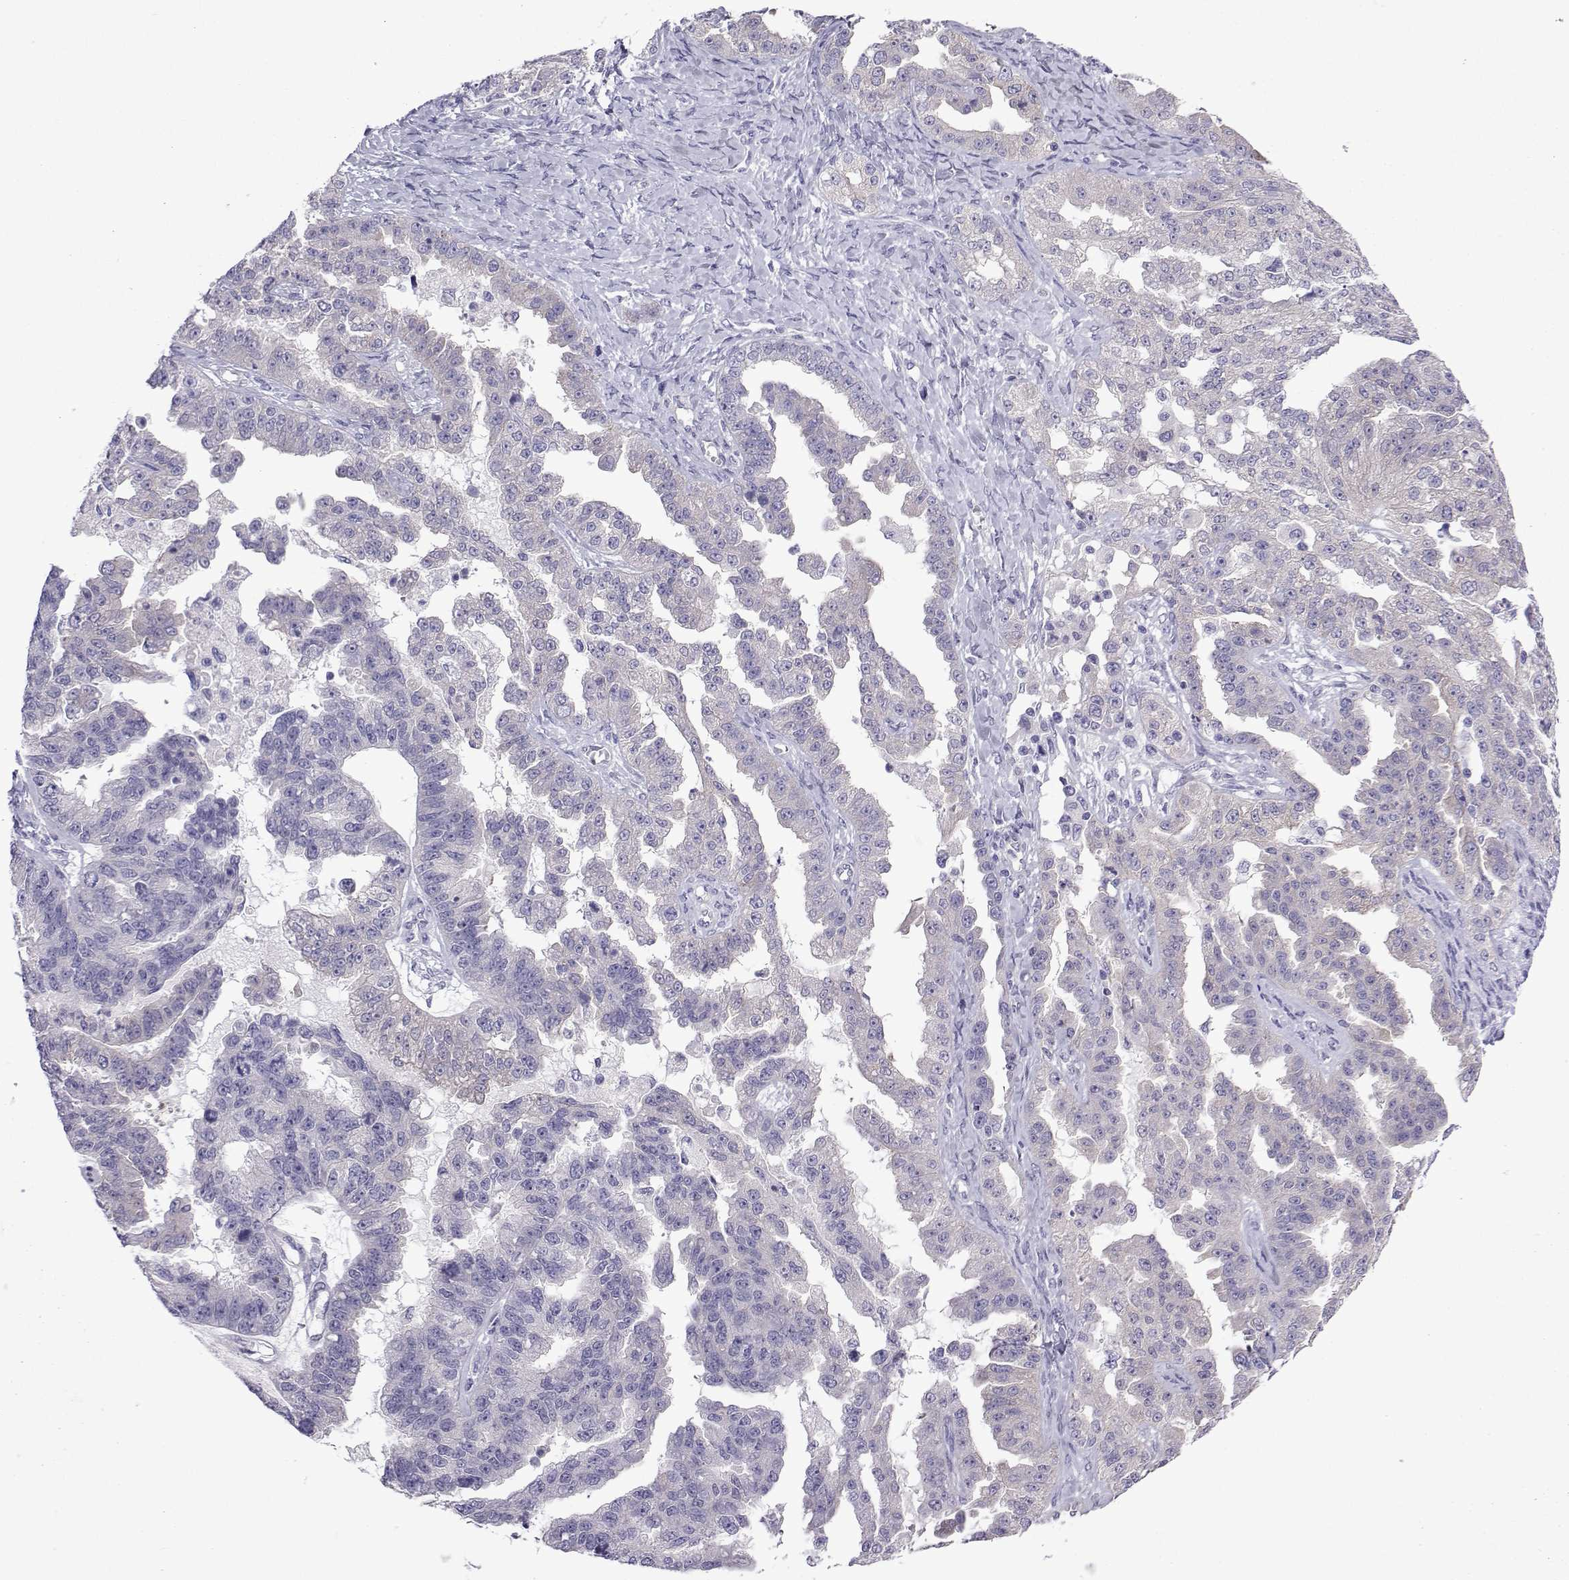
{"staining": {"intensity": "negative", "quantity": "none", "location": "none"}, "tissue": "ovarian cancer", "cell_type": "Tumor cells", "image_type": "cancer", "snomed": [{"axis": "morphology", "description": "Cystadenocarcinoma, serous, NOS"}, {"axis": "topography", "description": "Ovary"}], "caption": "Ovarian cancer (serous cystadenocarcinoma) was stained to show a protein in brown. There is no significant positivity in tumor cells.", "gene": "COL22A1", "patient": {"sex": "female", "age": 58}}